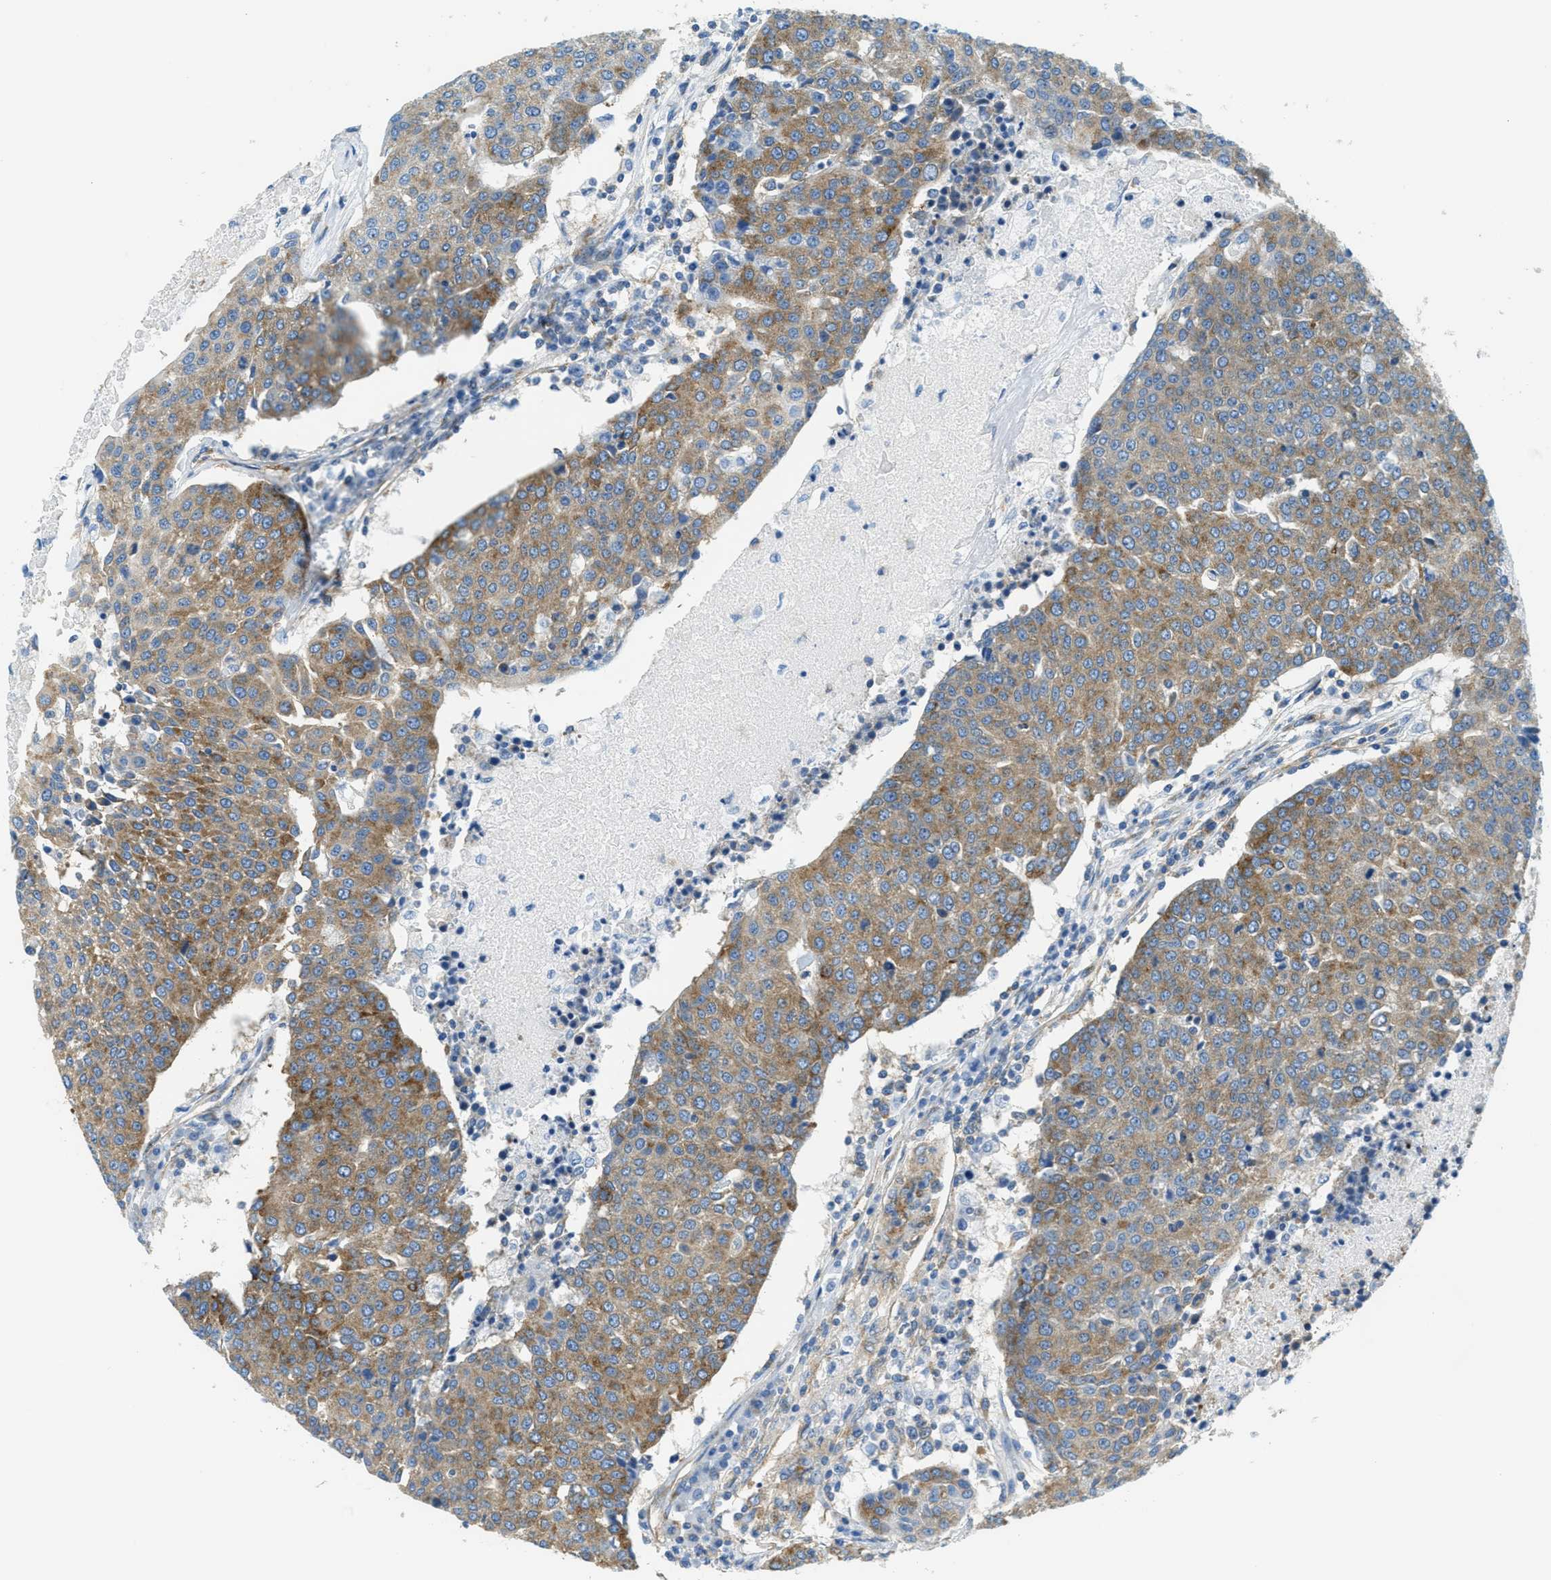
{"staining": {"intensity": "moderate", "quantity": ">75%", "location": "cytoplasmic/membranous"}, "tissue": "urothelial cancer", "cell_type": "Tumor cells", "image_type": "cancer", "snomed": [{"axis": "morphology", "description": "Urothelial carcinoma, High grade"}, {"axis": "topography", "description": "Urinary bladder"}], "caption": "Tumor cells display medium levels of moderate cytoplasmic/membranous positivity in approximately >75% of cells in high-grade urothelial carcinoma.", "gene": "AP2B1", "patient": {"sex": "female", "age": 85}}